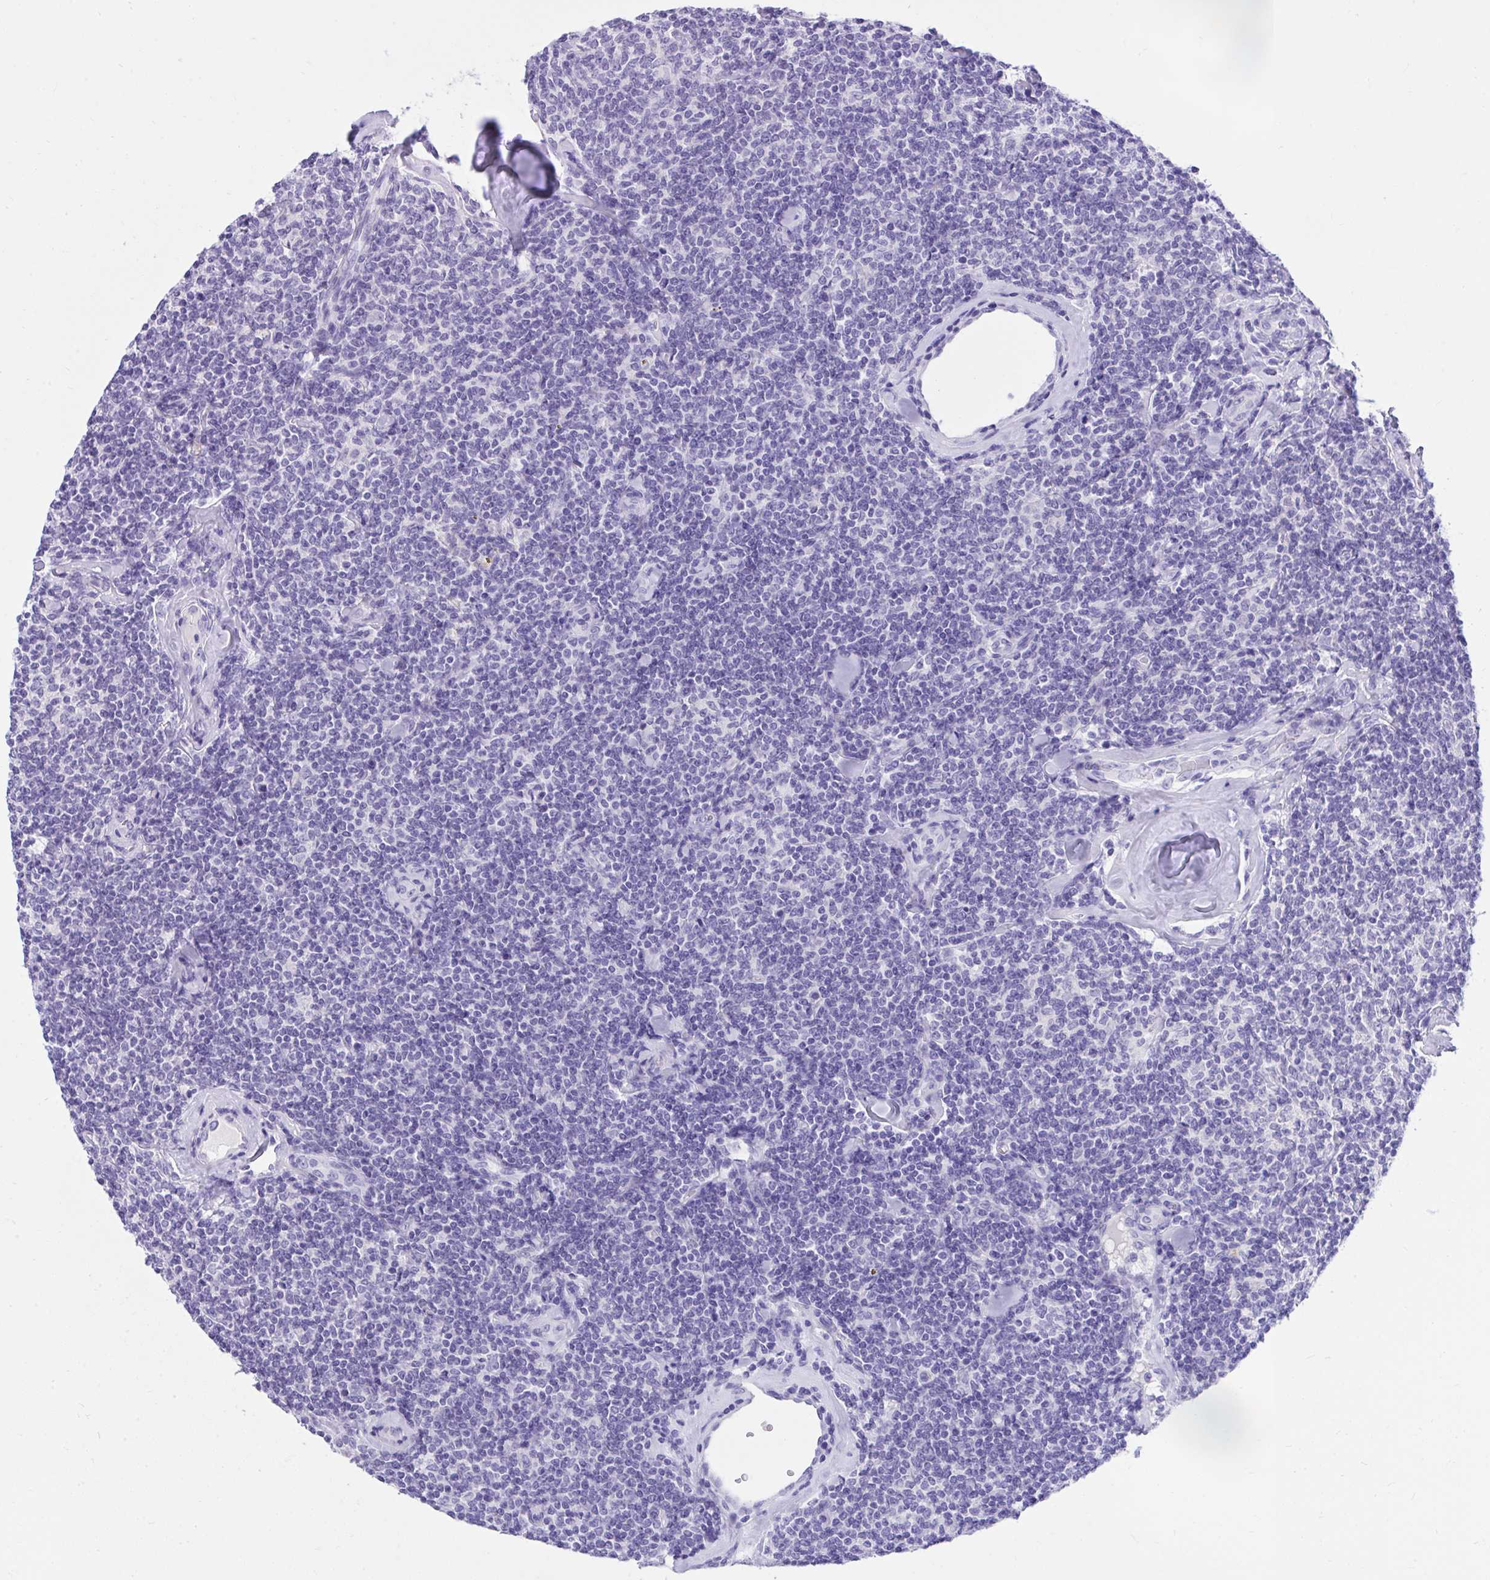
{"staining": {"intensity": "negative", "quantity": "none", "location": "none"}, "tissue": "lymphoma", "cell_type": "Tumor cells", "image_type": "cancer", "snomed": [{"axis": "morphology", "description": "Malignant lymphoma, non-Hodgkin's type, Low grade"}, {"axis": "topography", "description": "Lymph node"}], "caption": "Lymphoma was stained to show a protein in brown. There is no significant positivity in tumor cells.", "gene": "KCNN4", "patient": {"sex": "female", "age": 56}}